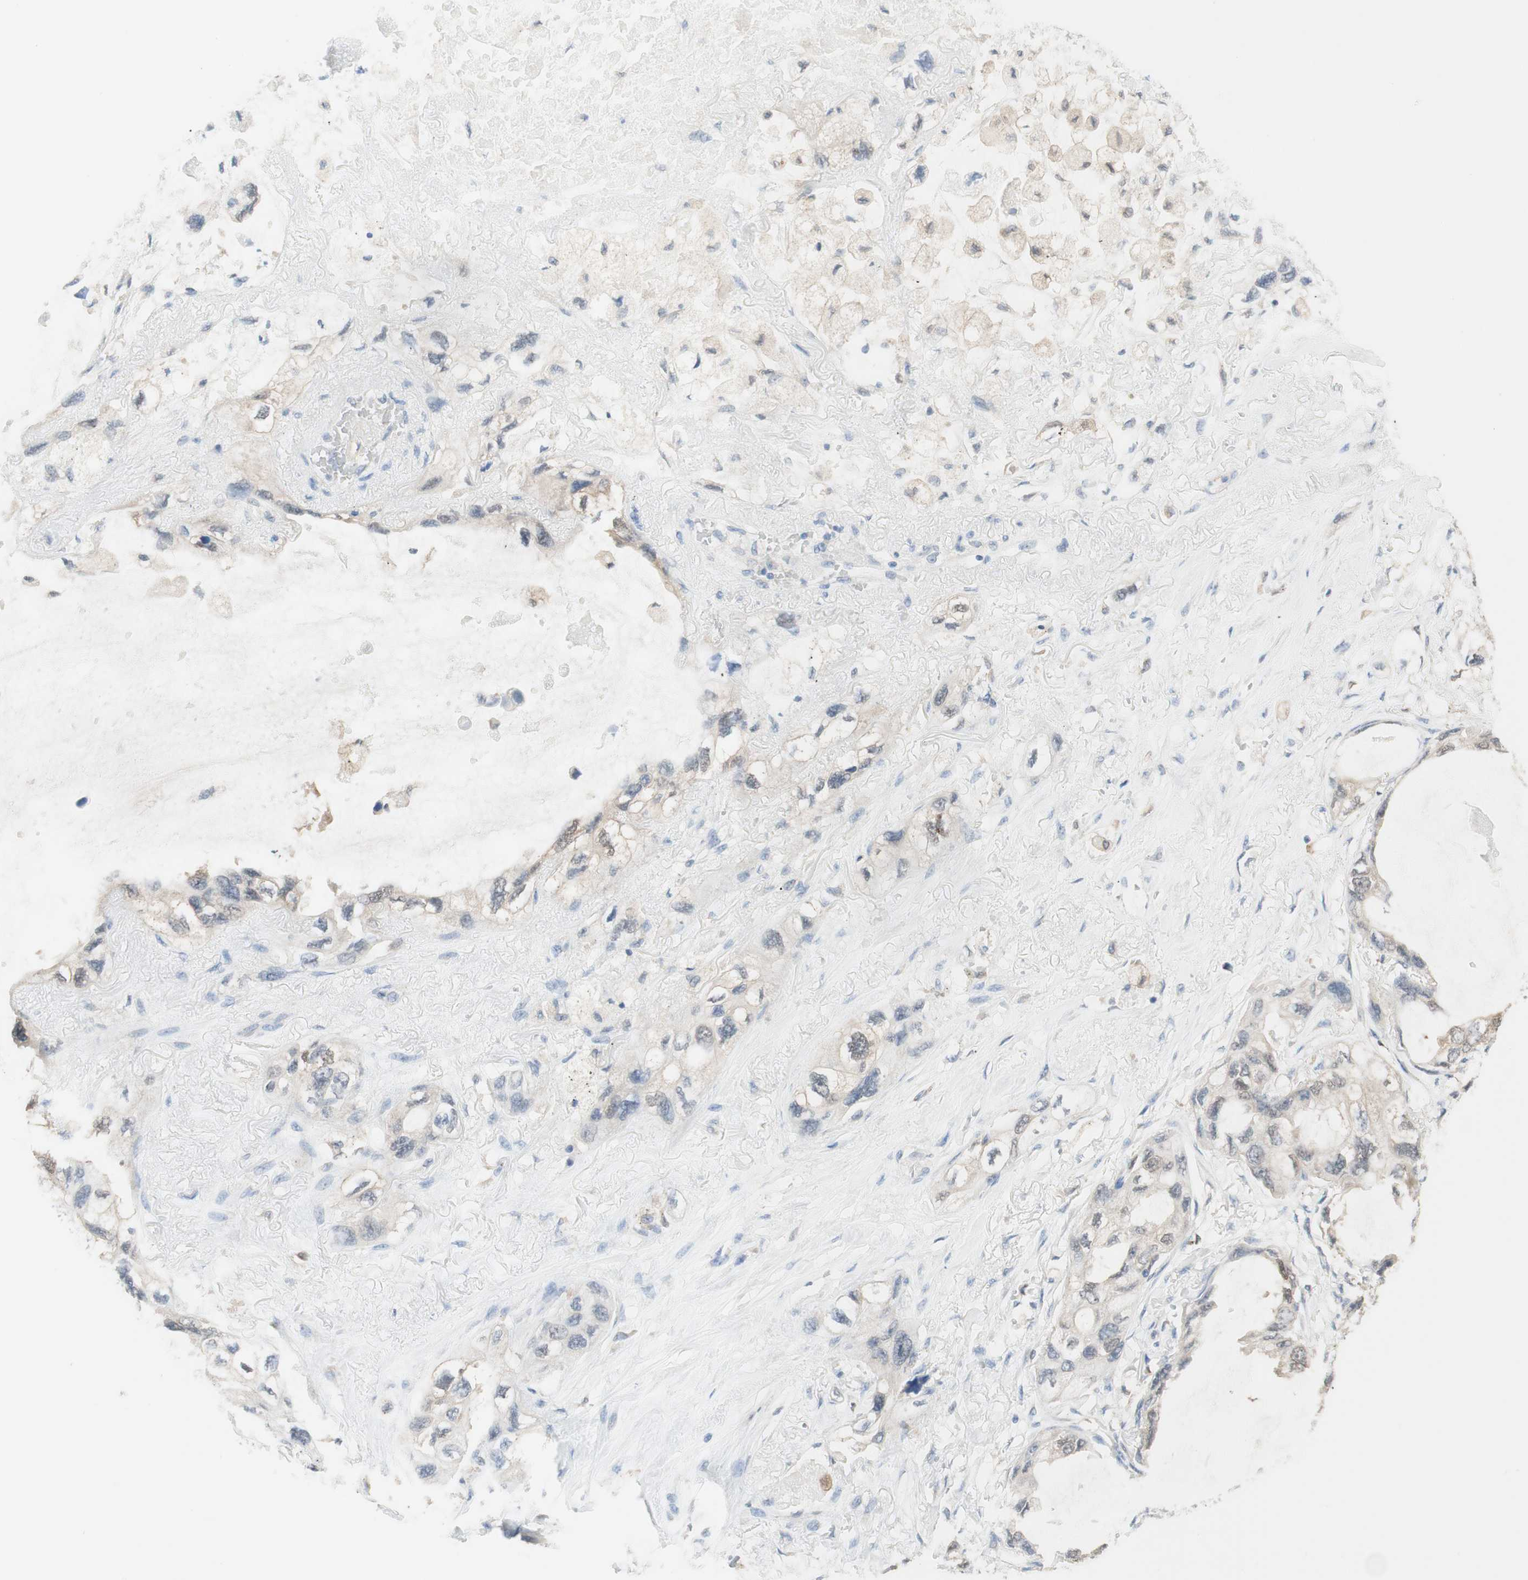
{"staining": {"intensity": "weak", "quantity": "<25%", "location": "cytoplasmic/membranous"}, "tissue": "lung cancer", "cell_type": "Tumor cells", "image_type": "cancer", "snomed": [{"axis": "morphology", "description": "Squamous cell carcinoma, NOS"}, {"axis": "topography", "description": "Lung"}], "caption": "IHC of lung cancer (squamous cell carcinoma) exhibits no positivity in tumor cells.", "gene": "COMT", "patient": {"sex": "female", "age": 73}}